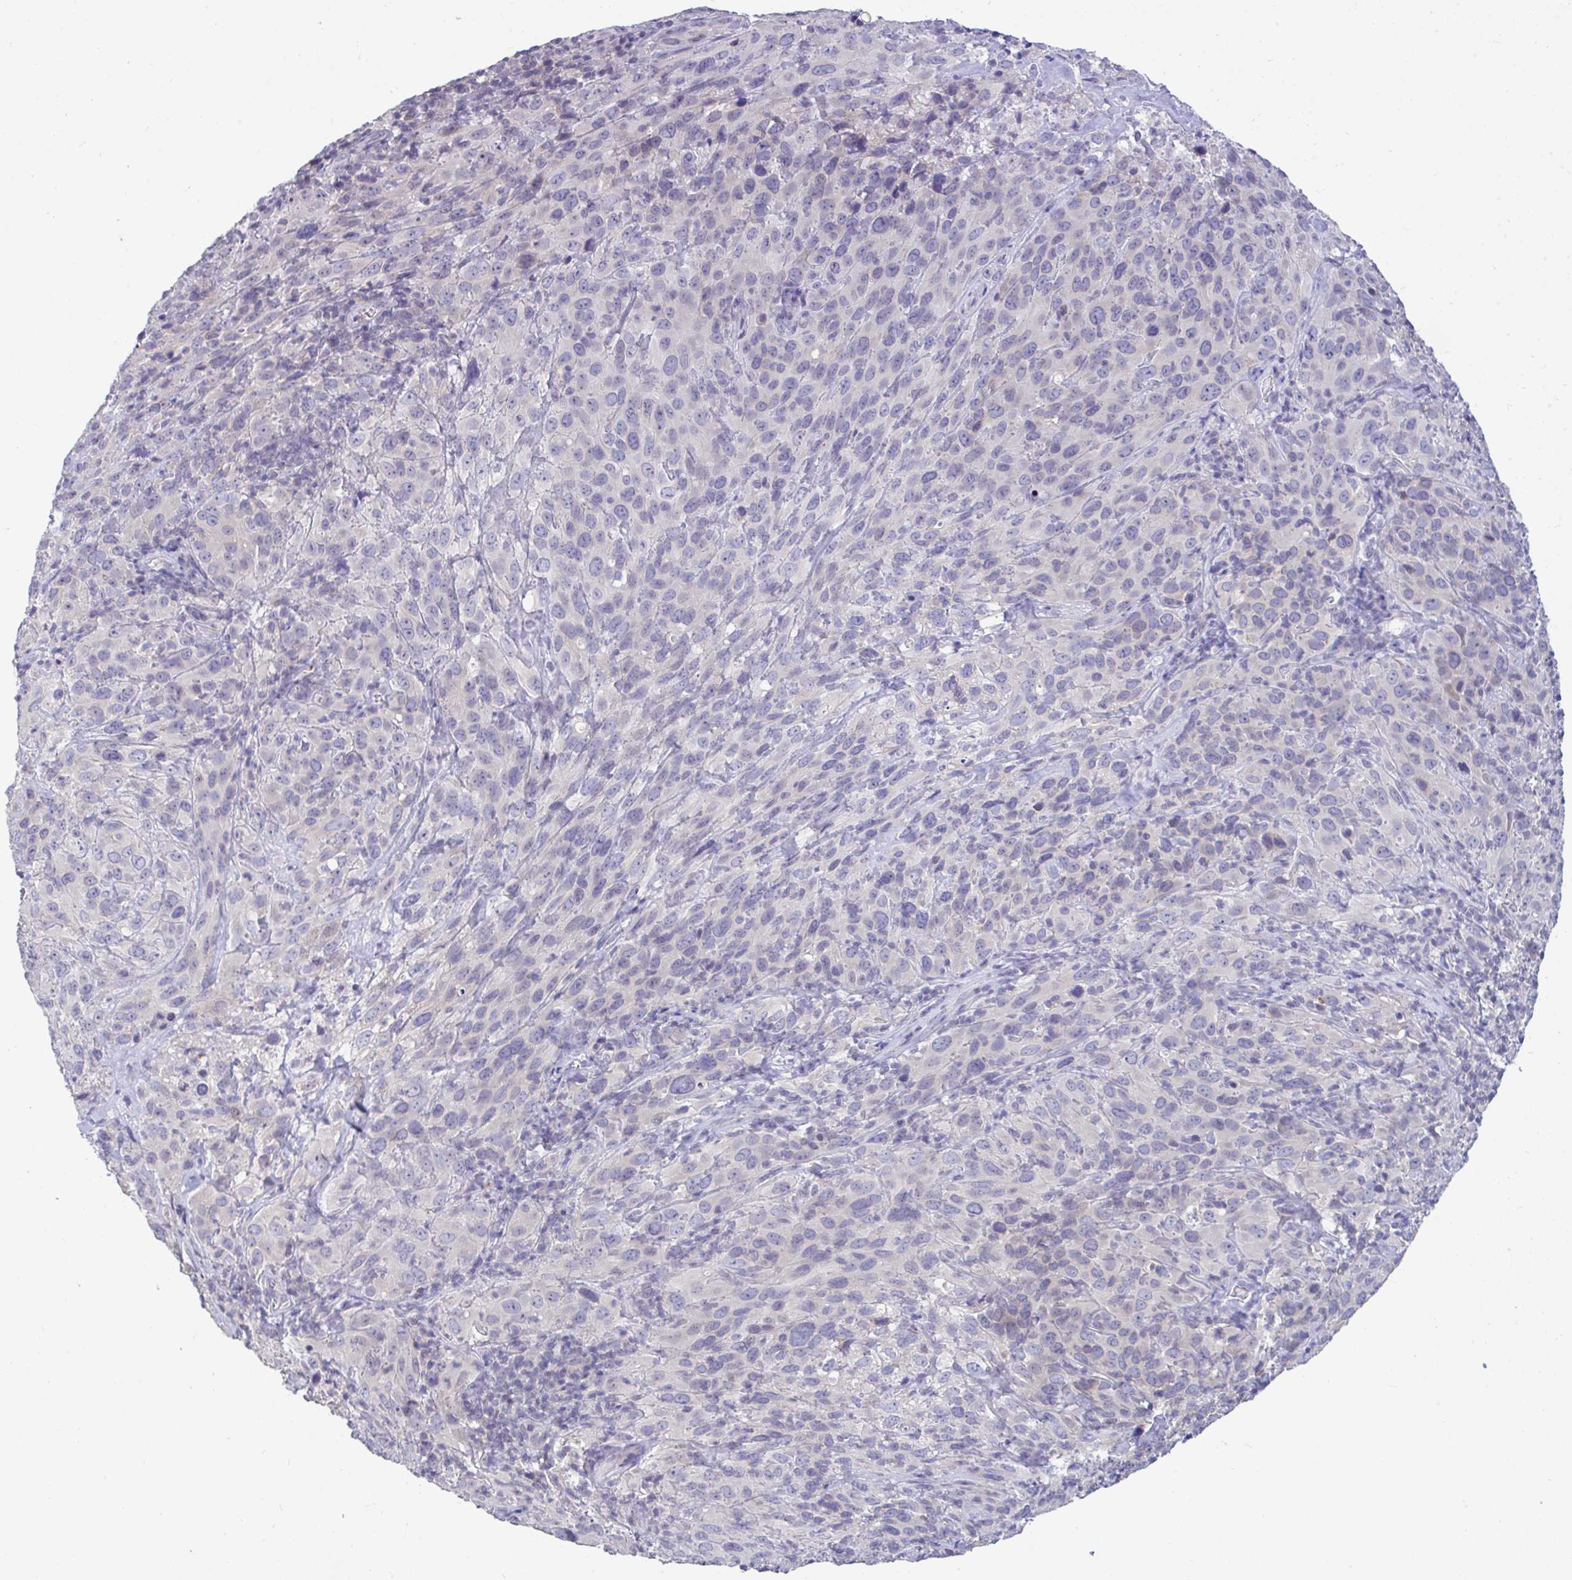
{"staining": {"intensity": "negative", "quantity": "none", "location": "none"}, "tissue": "cervical cancer", "cell_type": "Tumor cells", "image_type": "cancer", "snomed": [{"axis": "morphology", "description": "Squamous cell carcinoma, NOS"}, {"axis": "topography", "description": "Cervix"}], "caption": "A photomicrograph of human cervical cancer (squamous cell carcinoma) is negative for staining in tumor cells.", "gene": "PIGK", "patient": {"sex": "female", "age": 51}}